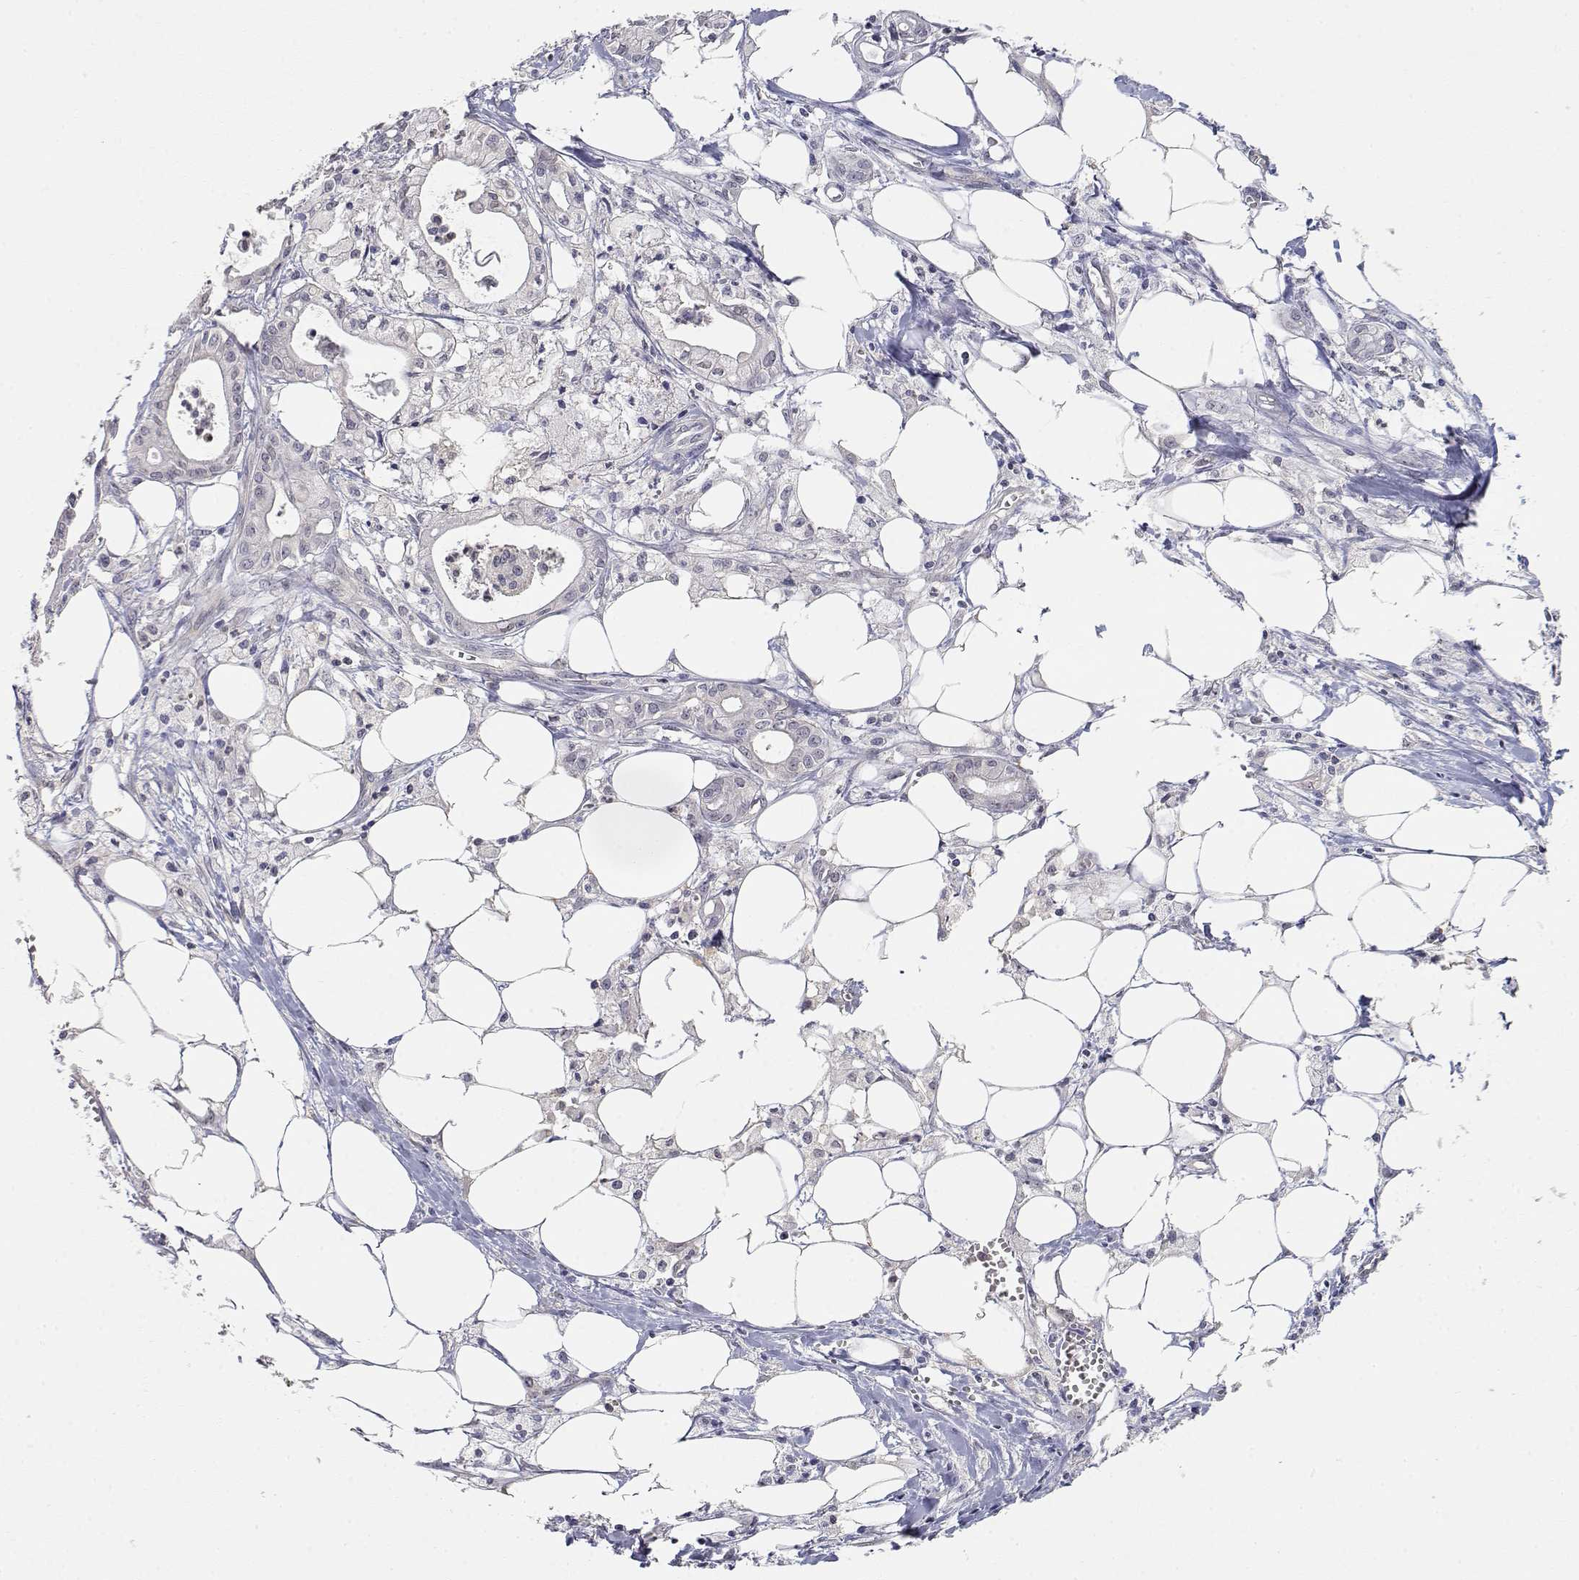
{"staining": {"intensity": "negative", "quantity": "none", "location": "none"}, "tissue": "pancreatic cancer", "cell_type": "Tumor cells", "image_type": "cancer", "snomed": [{"axis": "morphology", "description": "Adenocarcinoma, NOS"}, {"axis": "topography", "description": "Pancreas"}], "caption": "Image shows no significant protein expression in tumor cells of pancreatic cancer.", "gene": "ADA", "patient": {"sex": "male", "age": 71}}